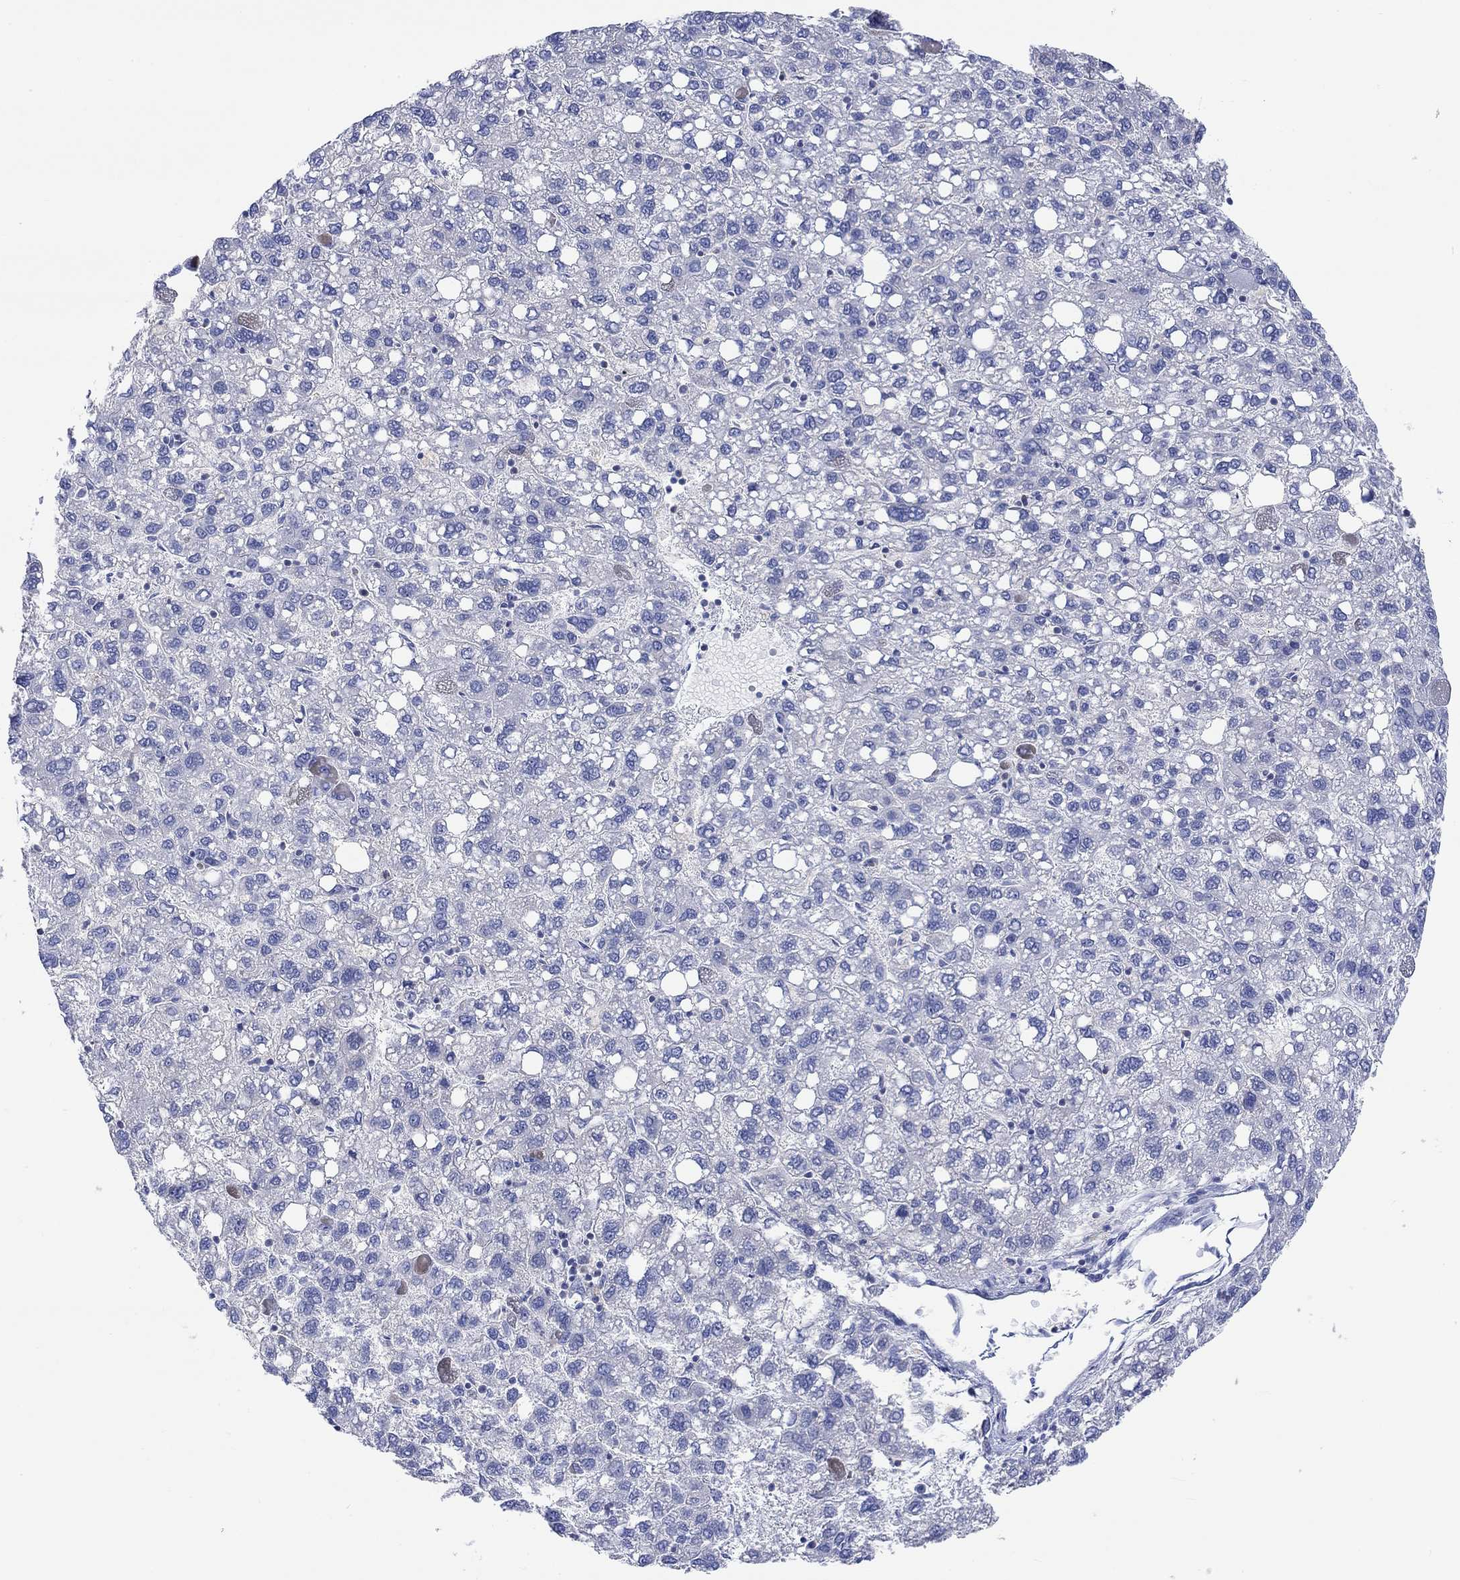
{"staining": {"intensity": "negative", "quantity": "none", "location": "none"}, "tissue": "liver cancer", "cell_type": "Tumor cells", "image_type": "cancer", "snomed": [{"axis": "morphology", "description": "Carcinoma, Hepatocellular, NOS"}, {"axis": "topography", "description": "Liver"}], "caption": "Tumor cells show no significant protein expression in liver hepatocellular carcinoma. (Stains: DAB (3,3'-diaminobenzidine) immunohistochemistry with hematoxylin counter stain, Microscopy: brightfield microscopy at high magnification).", "gene": "GCM1", "patient": {"sex": "female", "age": 82}}